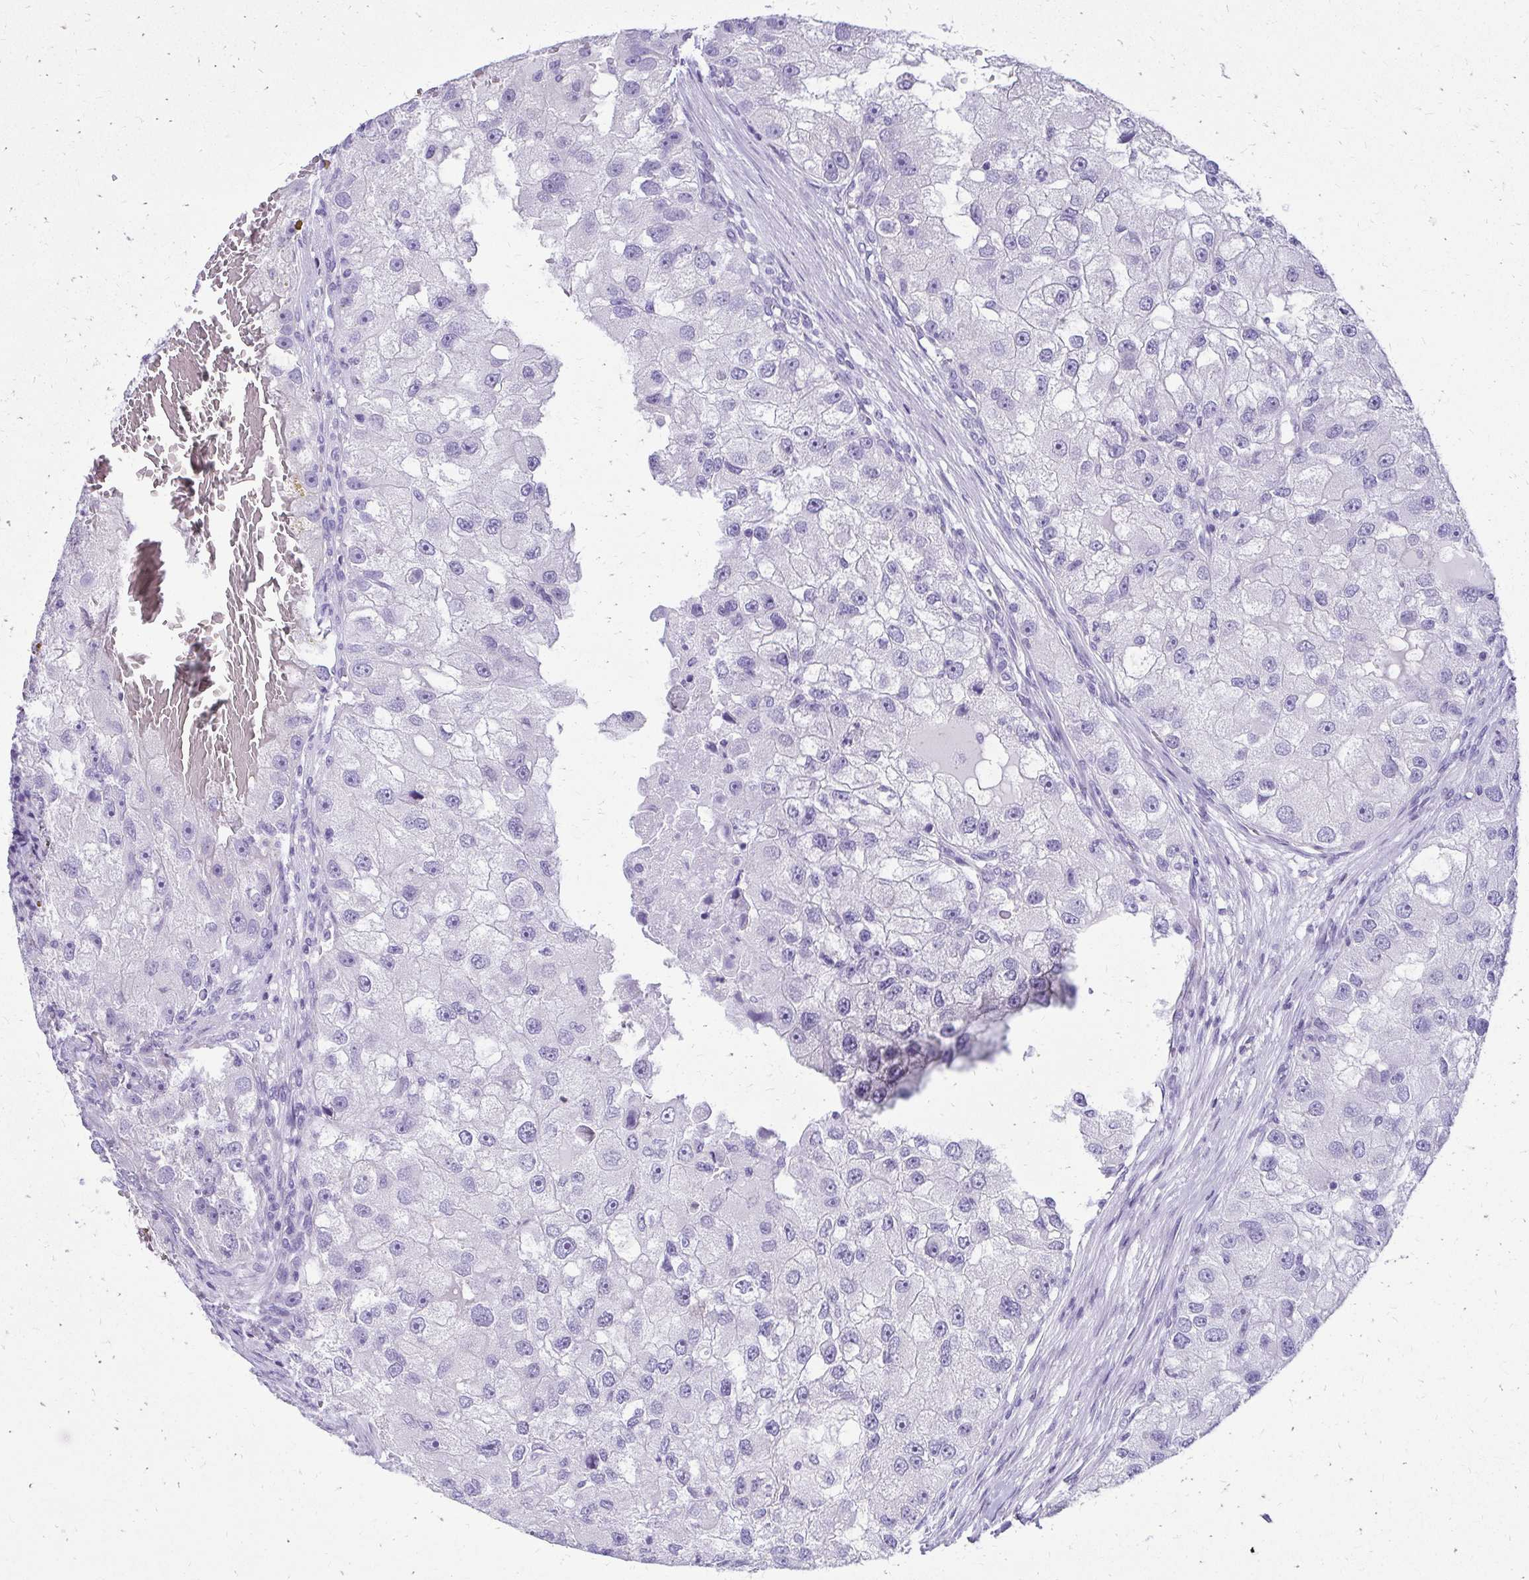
{"staining": {"intensity": "negative", "quantity": "none", "location": "none"}, "tissue": "renal cancer", "cell_type": "Tumor cells", "image_type": "cancer", "snomed": [{"axis": "morphology", "description": "Adenocarcinoma, NOS"}, {"axis": "topography", "description": "Kidney"}], "caption": "IHC of human renal cancer exhibits no staining in tumor cells.", "gene": "SLC32A1", "patient": {"sex": "male", "age": 63}}